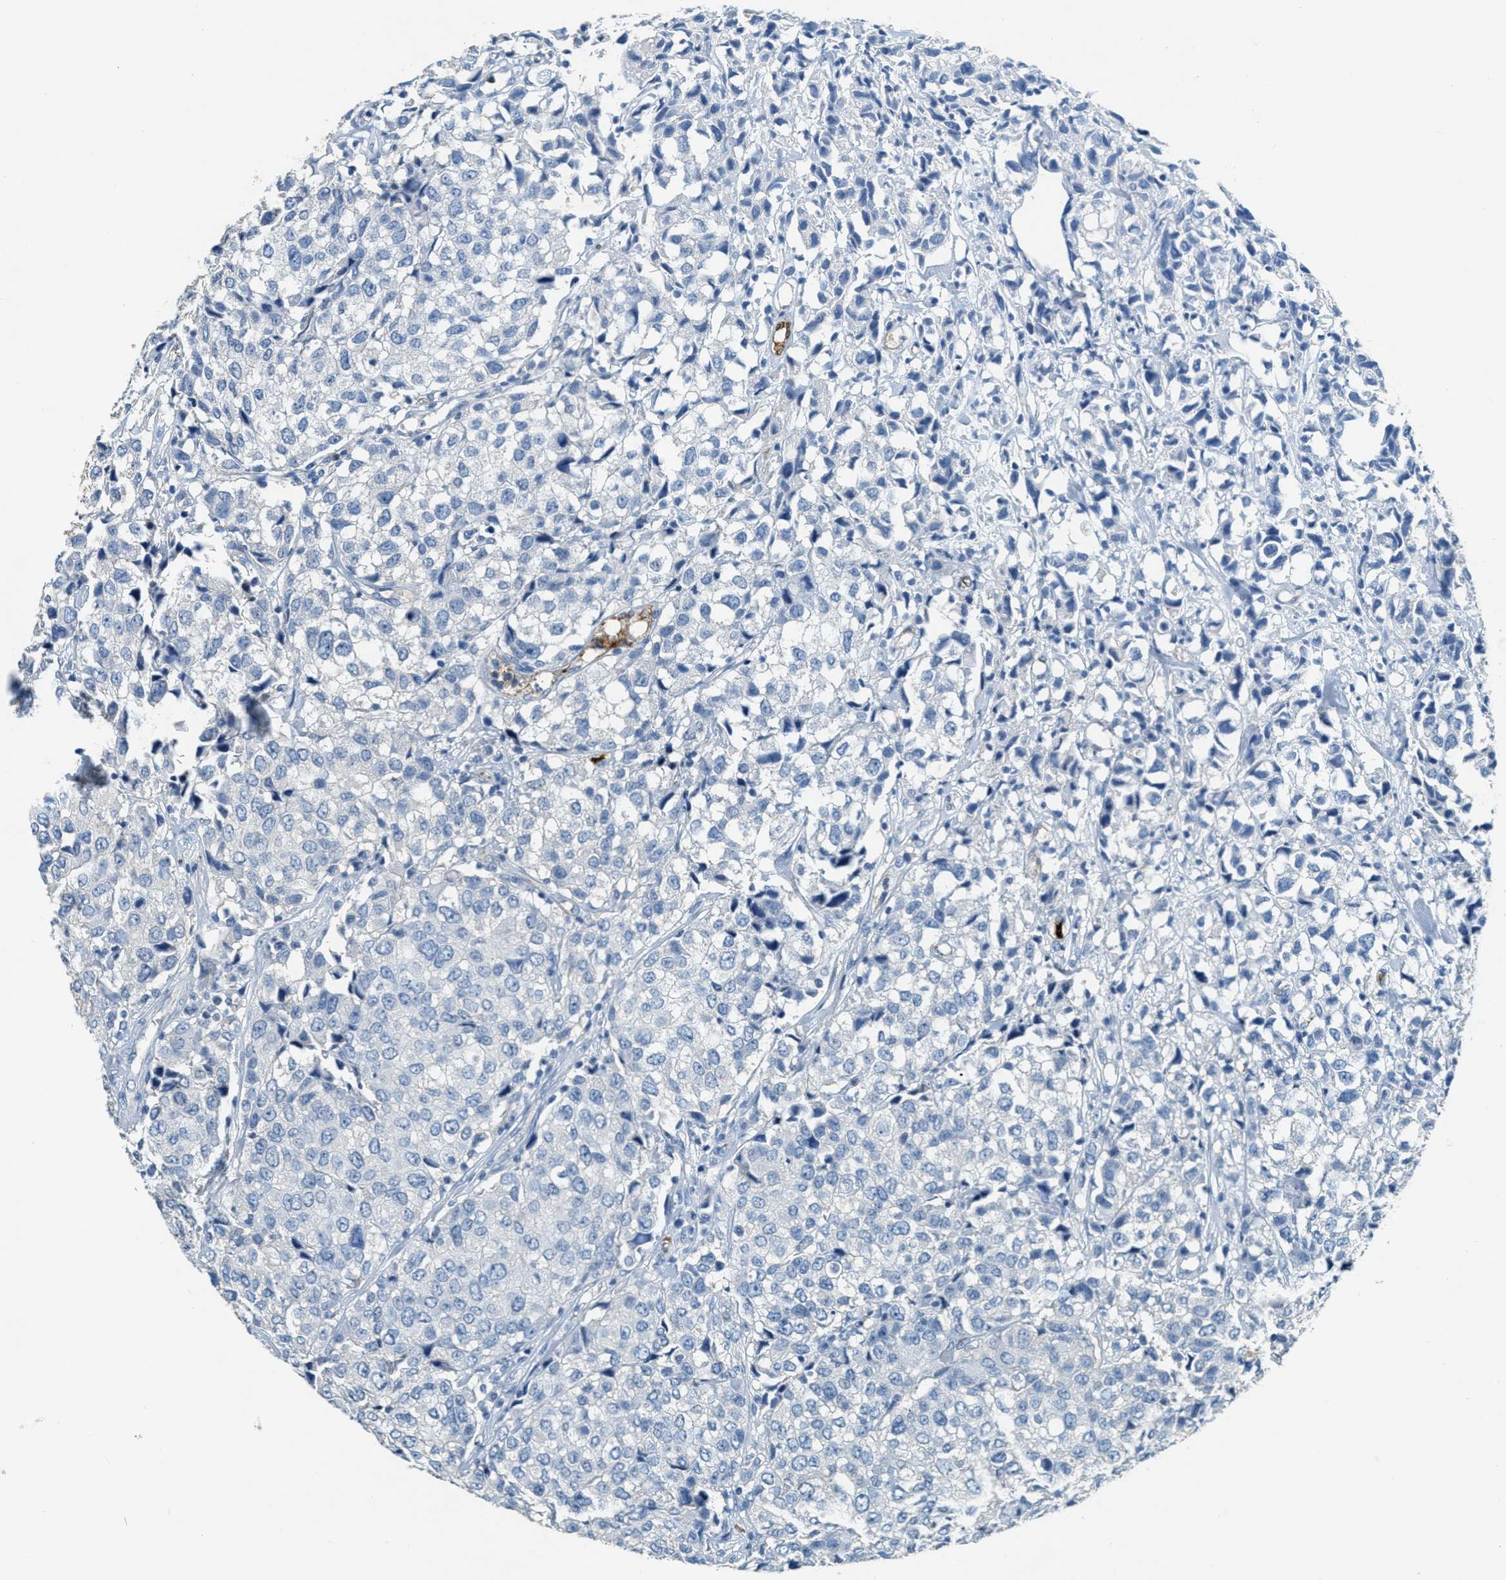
{"staining": {"intensity": "negative", "quantity": "none", "location": "none"}, "tissue": "urothelial cancer", "cell_type": "Tumor cells", "image_type": "cancer", "snomed": [{"axis": "morphology", "description": "Urothelial carcinoma, High grade"}, {"axis": "topography", "description": "Urinary bladder"}], "caption": "Protein analysis of urothelial cancer exhibits no significant positivity in tumor cells. The staining was performed using DAB to visualize the protein expression in brown, while the nuclei were stained in blue with hematoxylin (Magnification: 20x).", "gene": "A2M", "patient": {"sex": "female", "age": 75}}